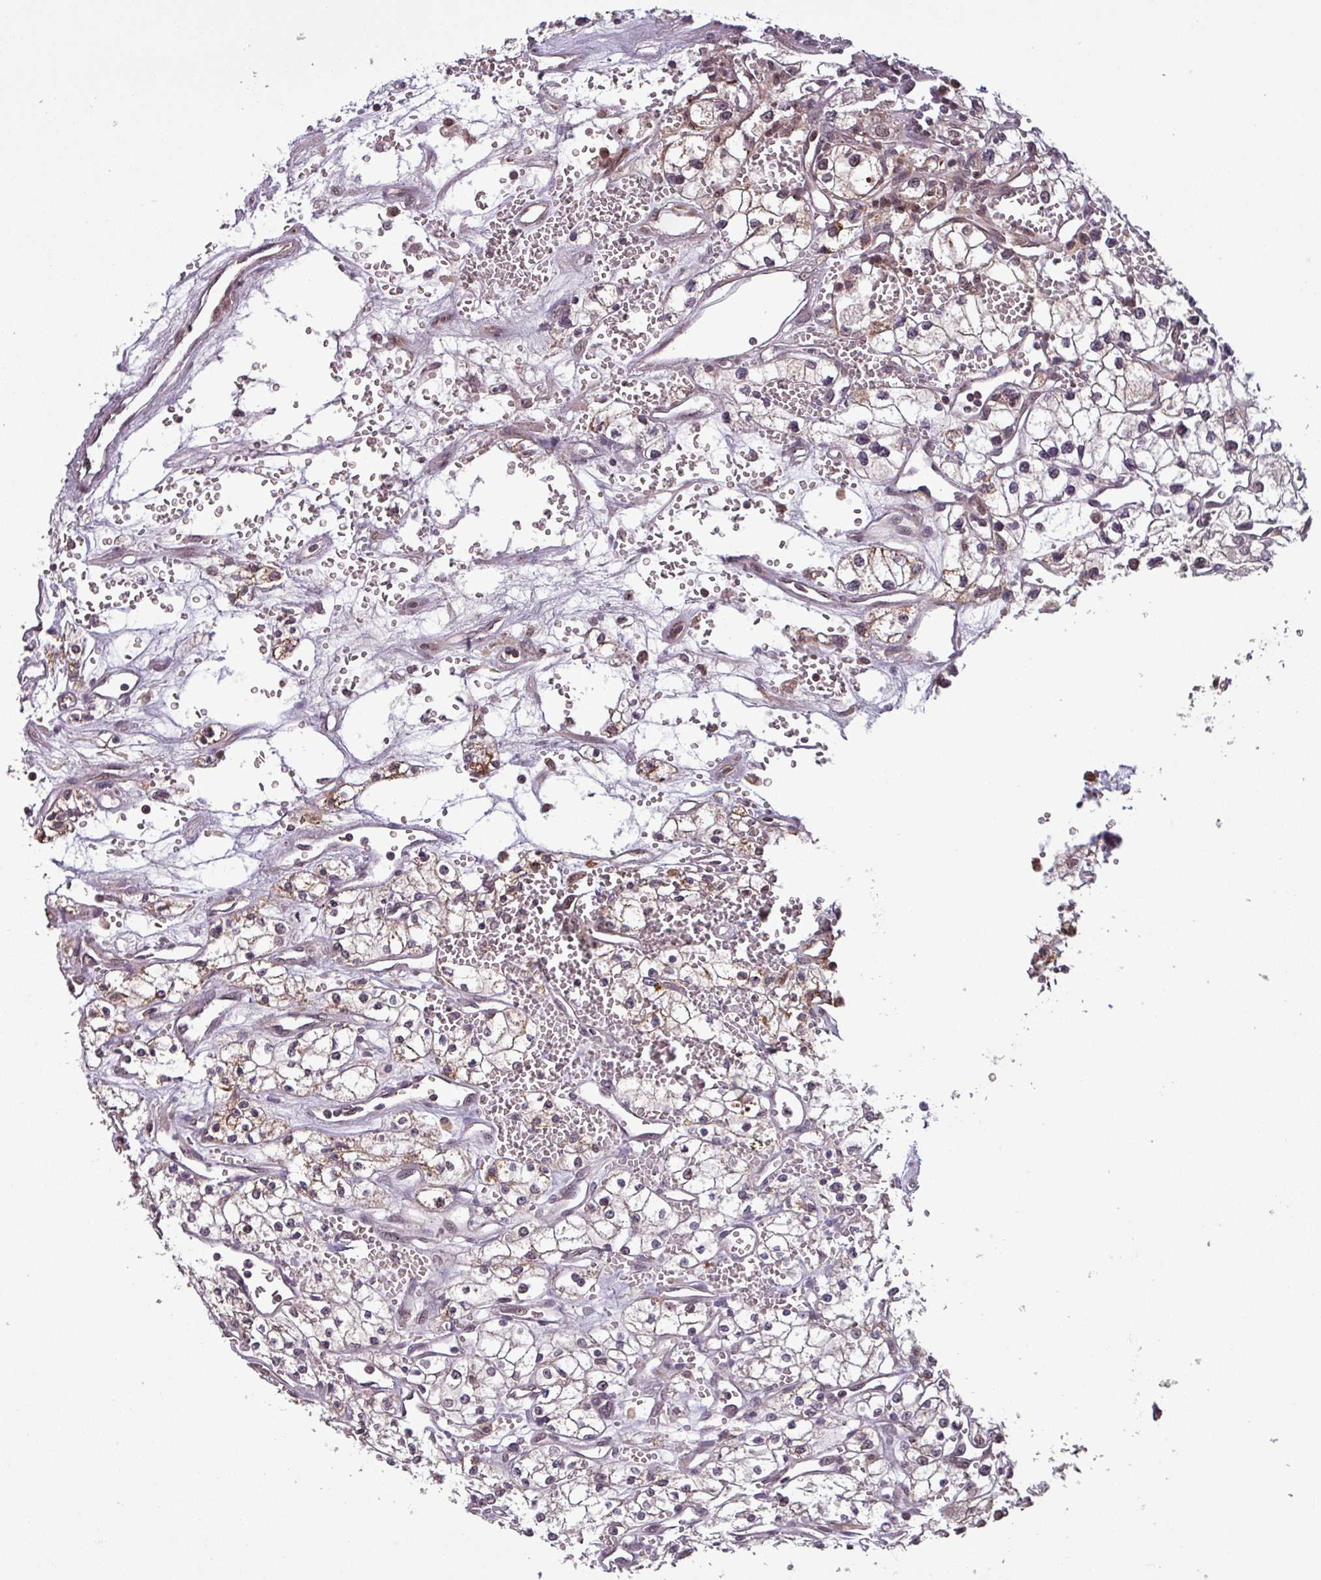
{"staining": {"intensity": "negative", "quantity": "none", "location": "none"}, "tissue": "renal cancer", "cell_type": "Tumor cells", "image_type": "cancer", "snomed": [{"axis": "morphology", "description": "Adenocarcinoma, NOS"}, {"axis": "topography", "description": "Kidney"}], "caption": "A histopathology image of human renal adenocarcinoma is negative for staining in tumor cells.", "gene": "NOB1", "patient": {"sex": "male", "age": 59}}